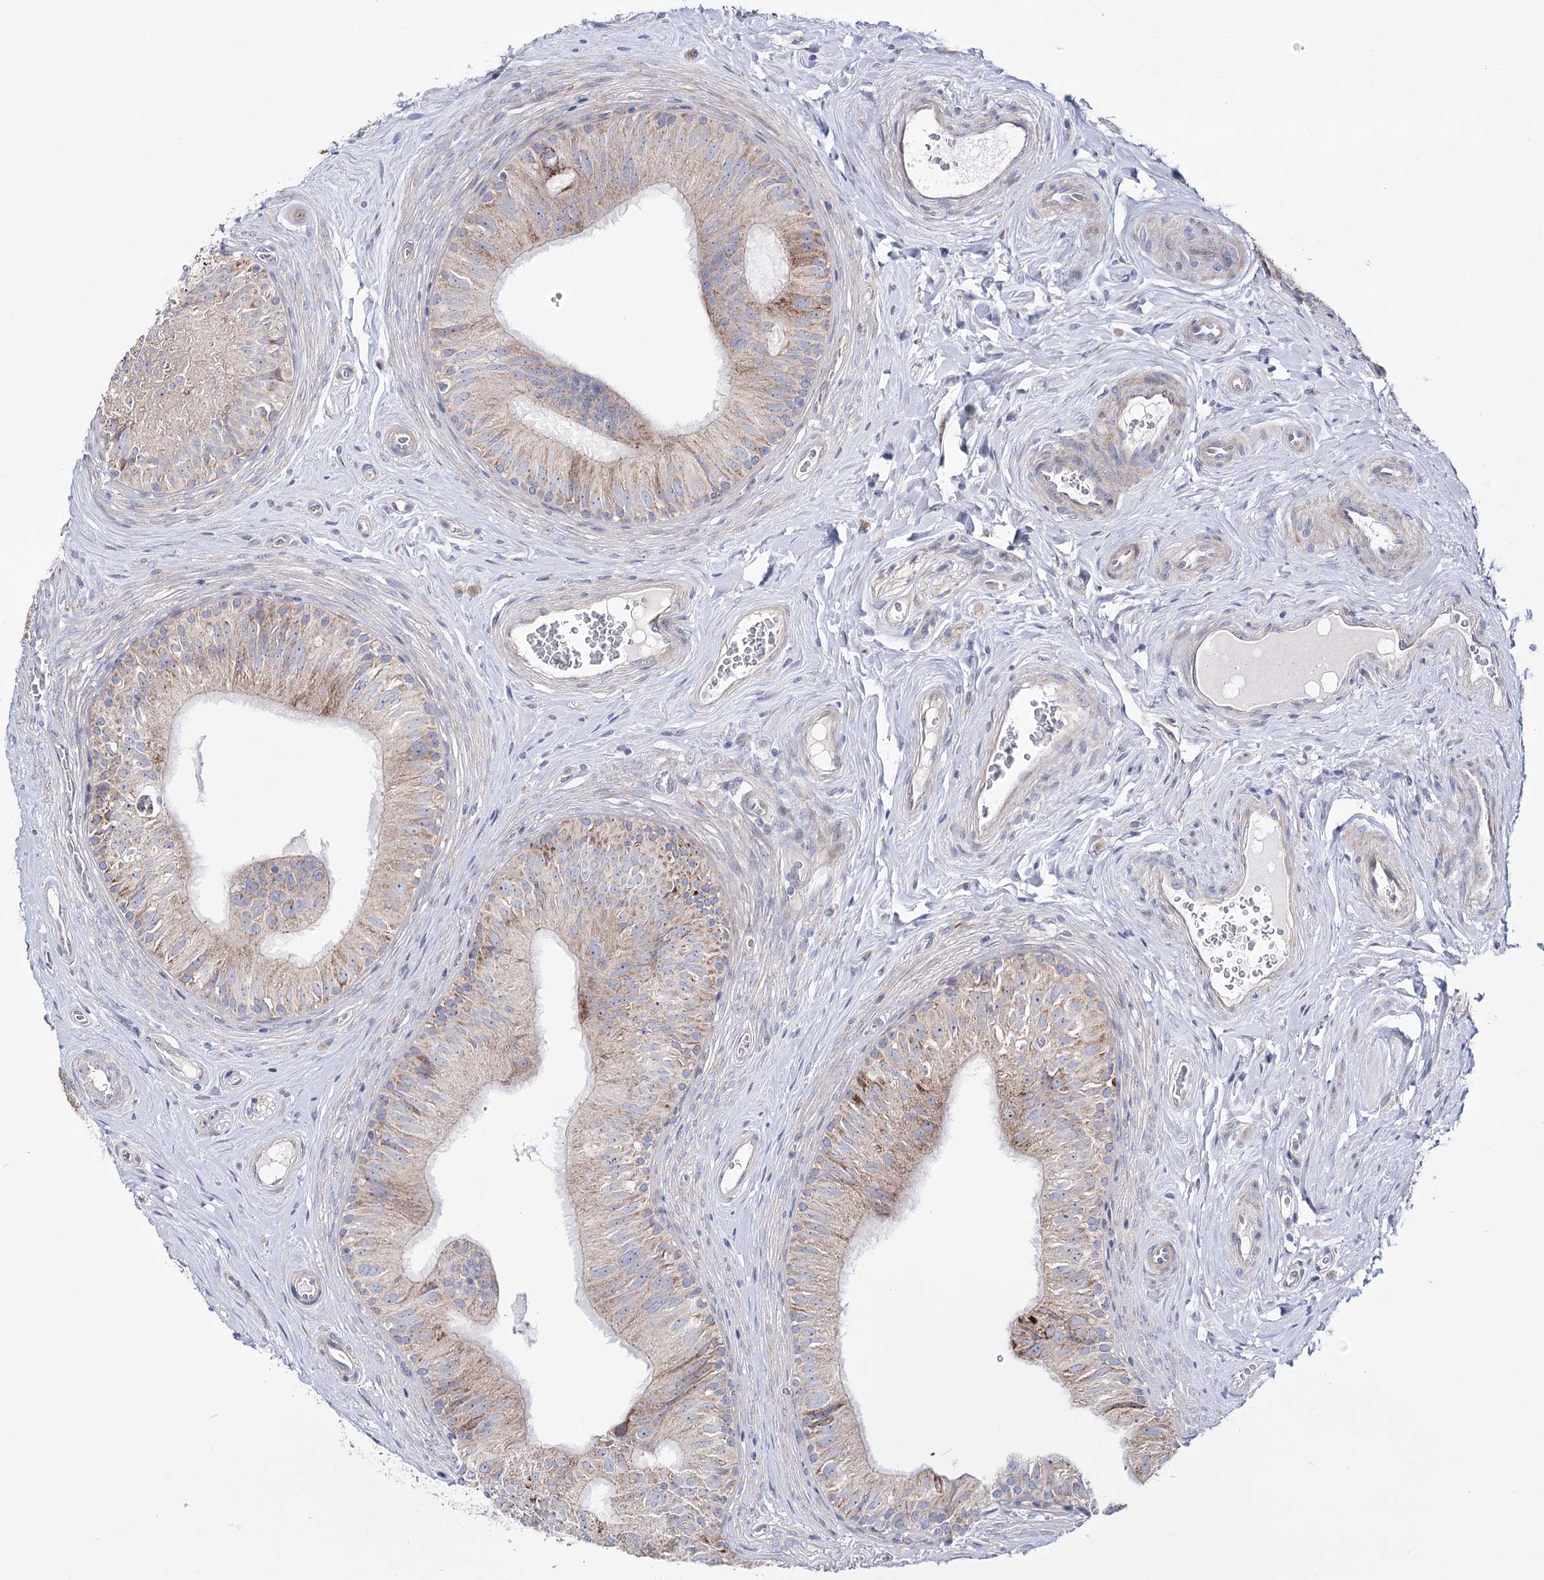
{"staining": {"intensity": "moderate", "quantity": "<25%", "location": "cytoplasmic/membranous"}, "tissue": "epididymis", "cell_type": "Glandular cells", "image_type": "normal", "snomed": [{"axis": "morphology", "description": "Normal tissue, NOS"}, {"axis": "topography", "description": "Epididymis"}], "caption": "Immunohistochemistry (IHC) photomicrograph of unremarkable epididymis: human epididymis stained using immunohistochemistry (IHC) reveals low levels of moderate protein expression localized specifically in the cytoplasmic/membranous of glandular cells, appearing as a cytoplasmic/membranous brown color.", "gene": "METTL5", "patient": {"sex": "male", "age": 46}}